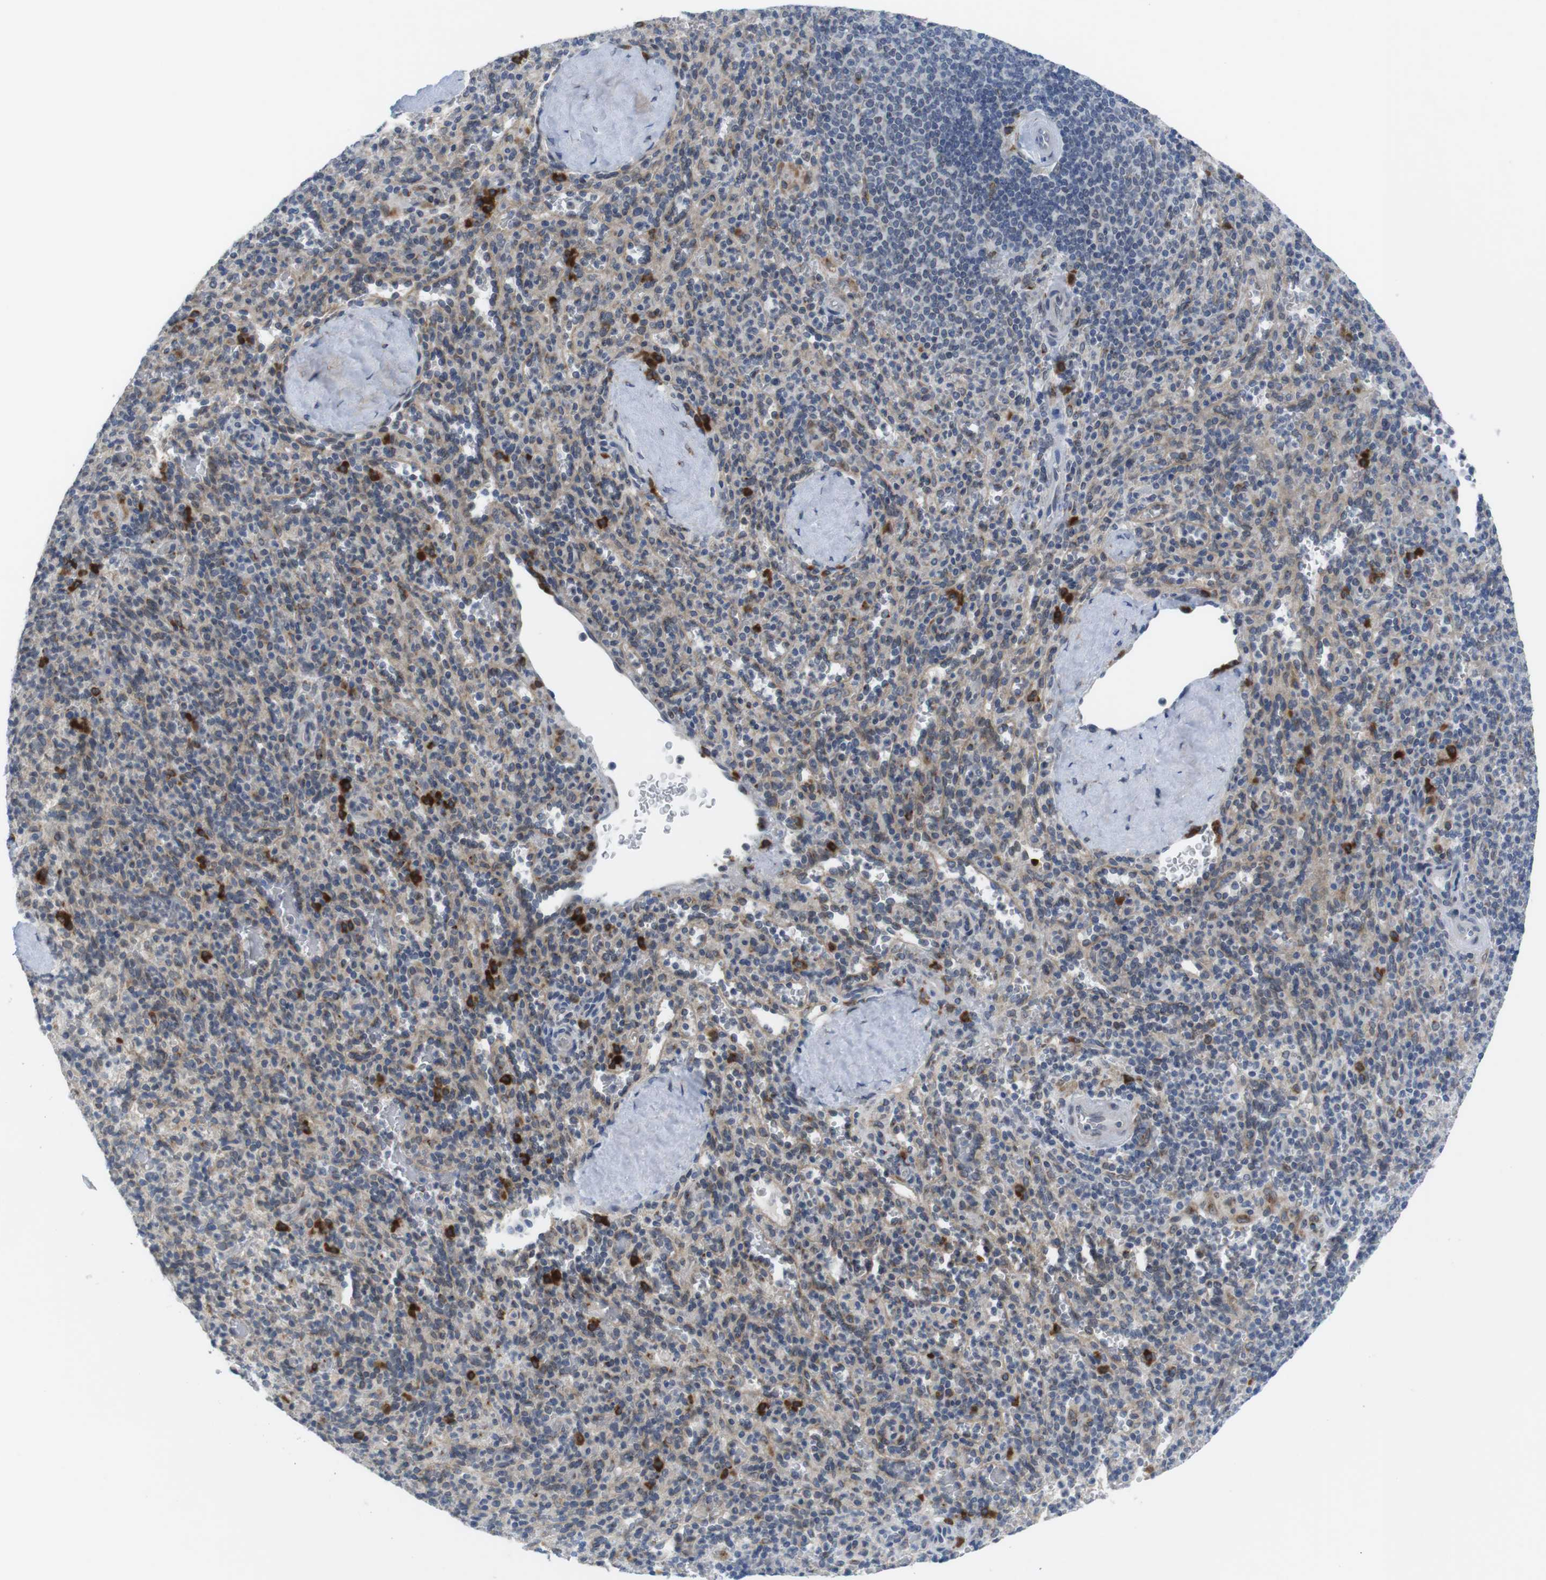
{"staining": {"intensity": "strong", "quantity": "<25%", "location": "cytoplasmic/membranous"}, "tissue": "spleen", "cell_type": "Cells in red pulp", "image_type": "normal", "snomed": [{"axis": "morphology", "description": "Normal tissue, NOS"}, {"axis": "topography", "description": "Spleen"}], "caption": "This image exhibits immunohistochemistry staining of unremarkable human spleen, with medium strong cytoplasmic/membranous expression in approximately <25% of cells in red pulp.", "gene": "ERGIC3", "patient": {"sex": "male", "age": 36}}